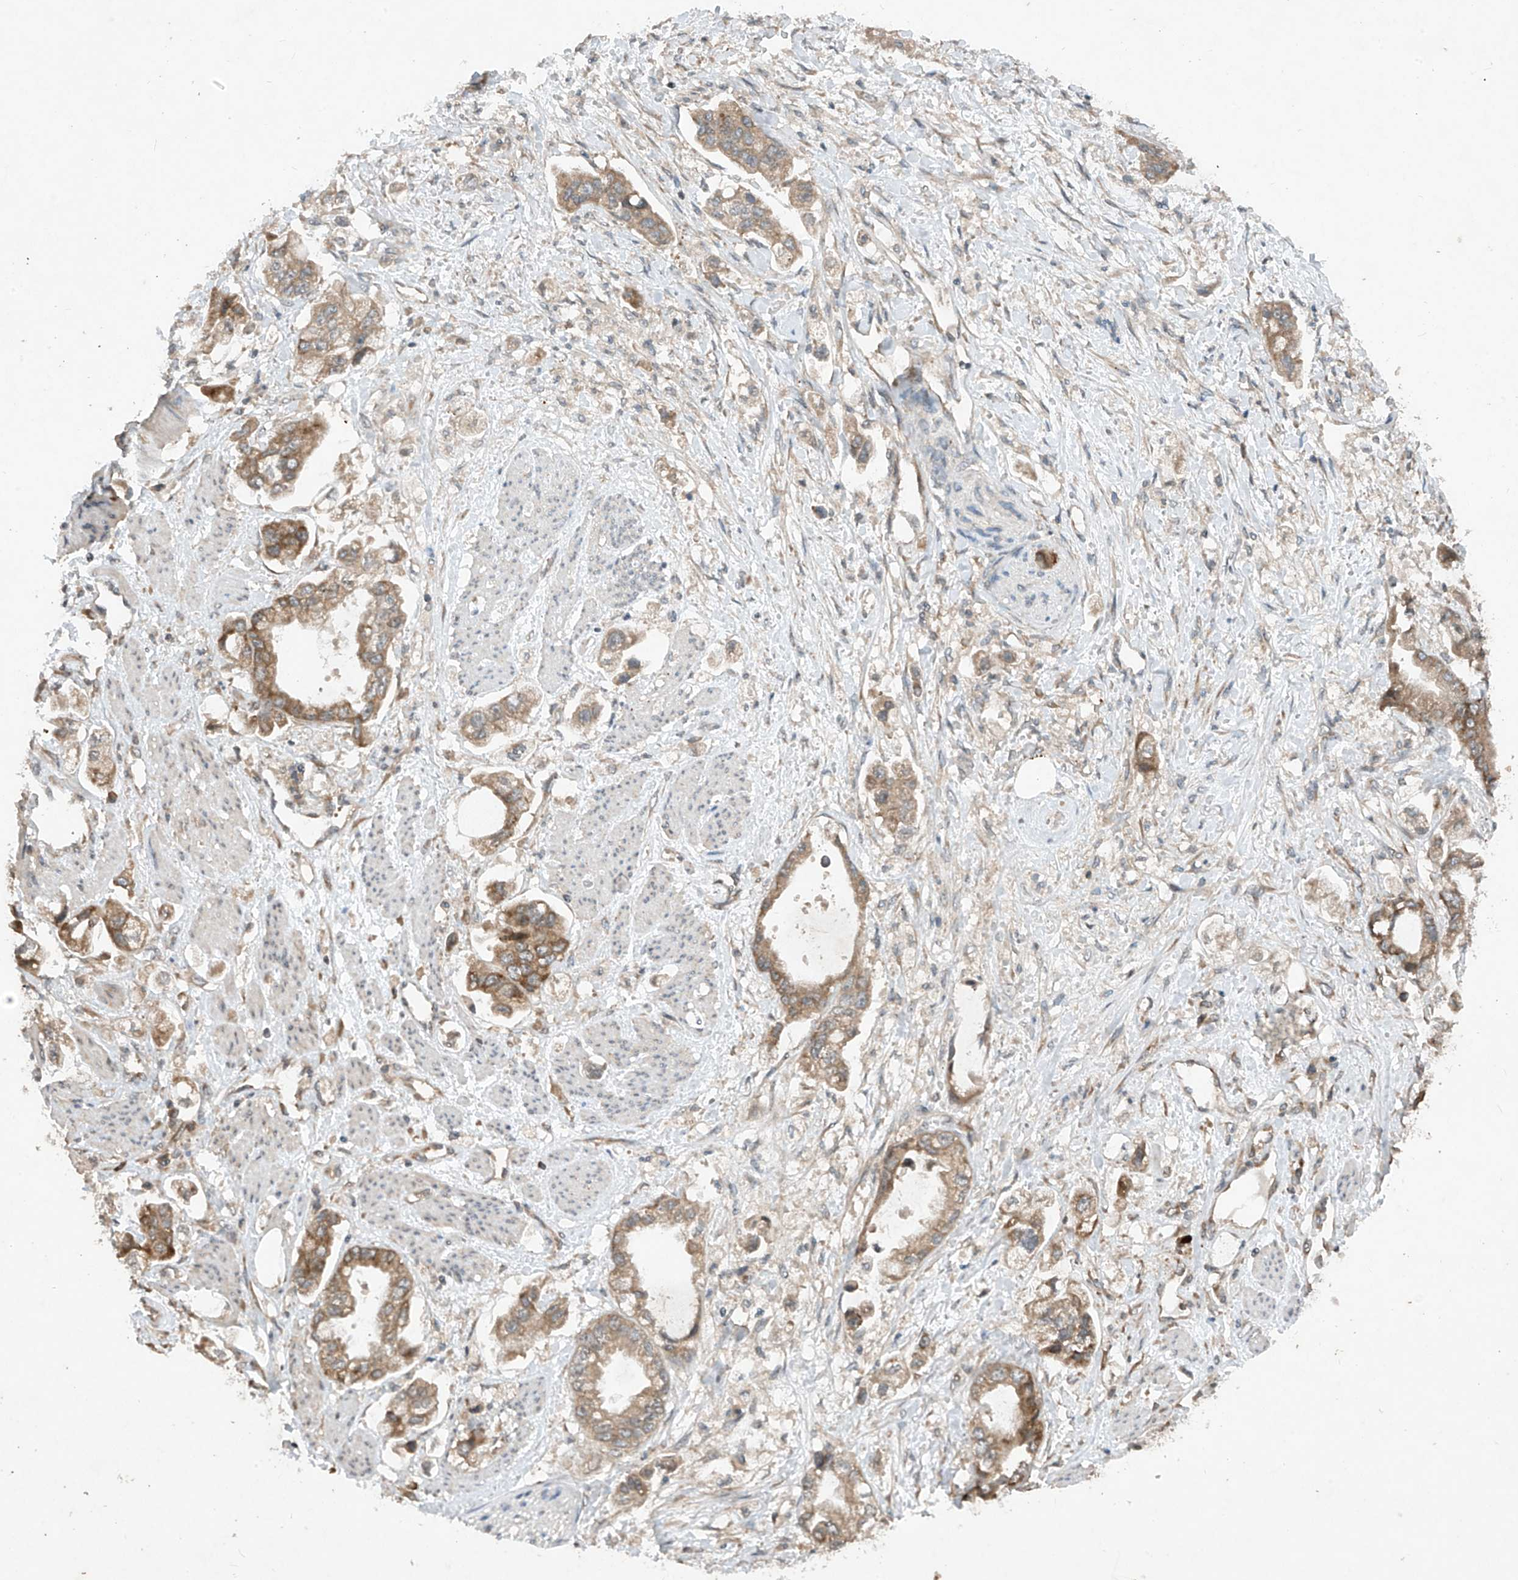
{"staining": {"intensity": "moderate", "quantity": ">75%", "location": "cytoplasmic/membranous"}, "tissue": "stomach cancer", "cell_type": "Tumor cells", "image_type": "cancer", "snomed": [{"axis": "morphology", "description": "Adenocarcinoma, NOS"}, {"axis": "topography", "description": "Stomach"}], "caption": "Moderate cytoplasmic/membranous protein staining is present in about >75% of tumor cells in stomach cancer. (IHC, brightfield microscopy, high magnification).", "gene": "RPL34", "patient": {"sex": "male", "age": 62}}